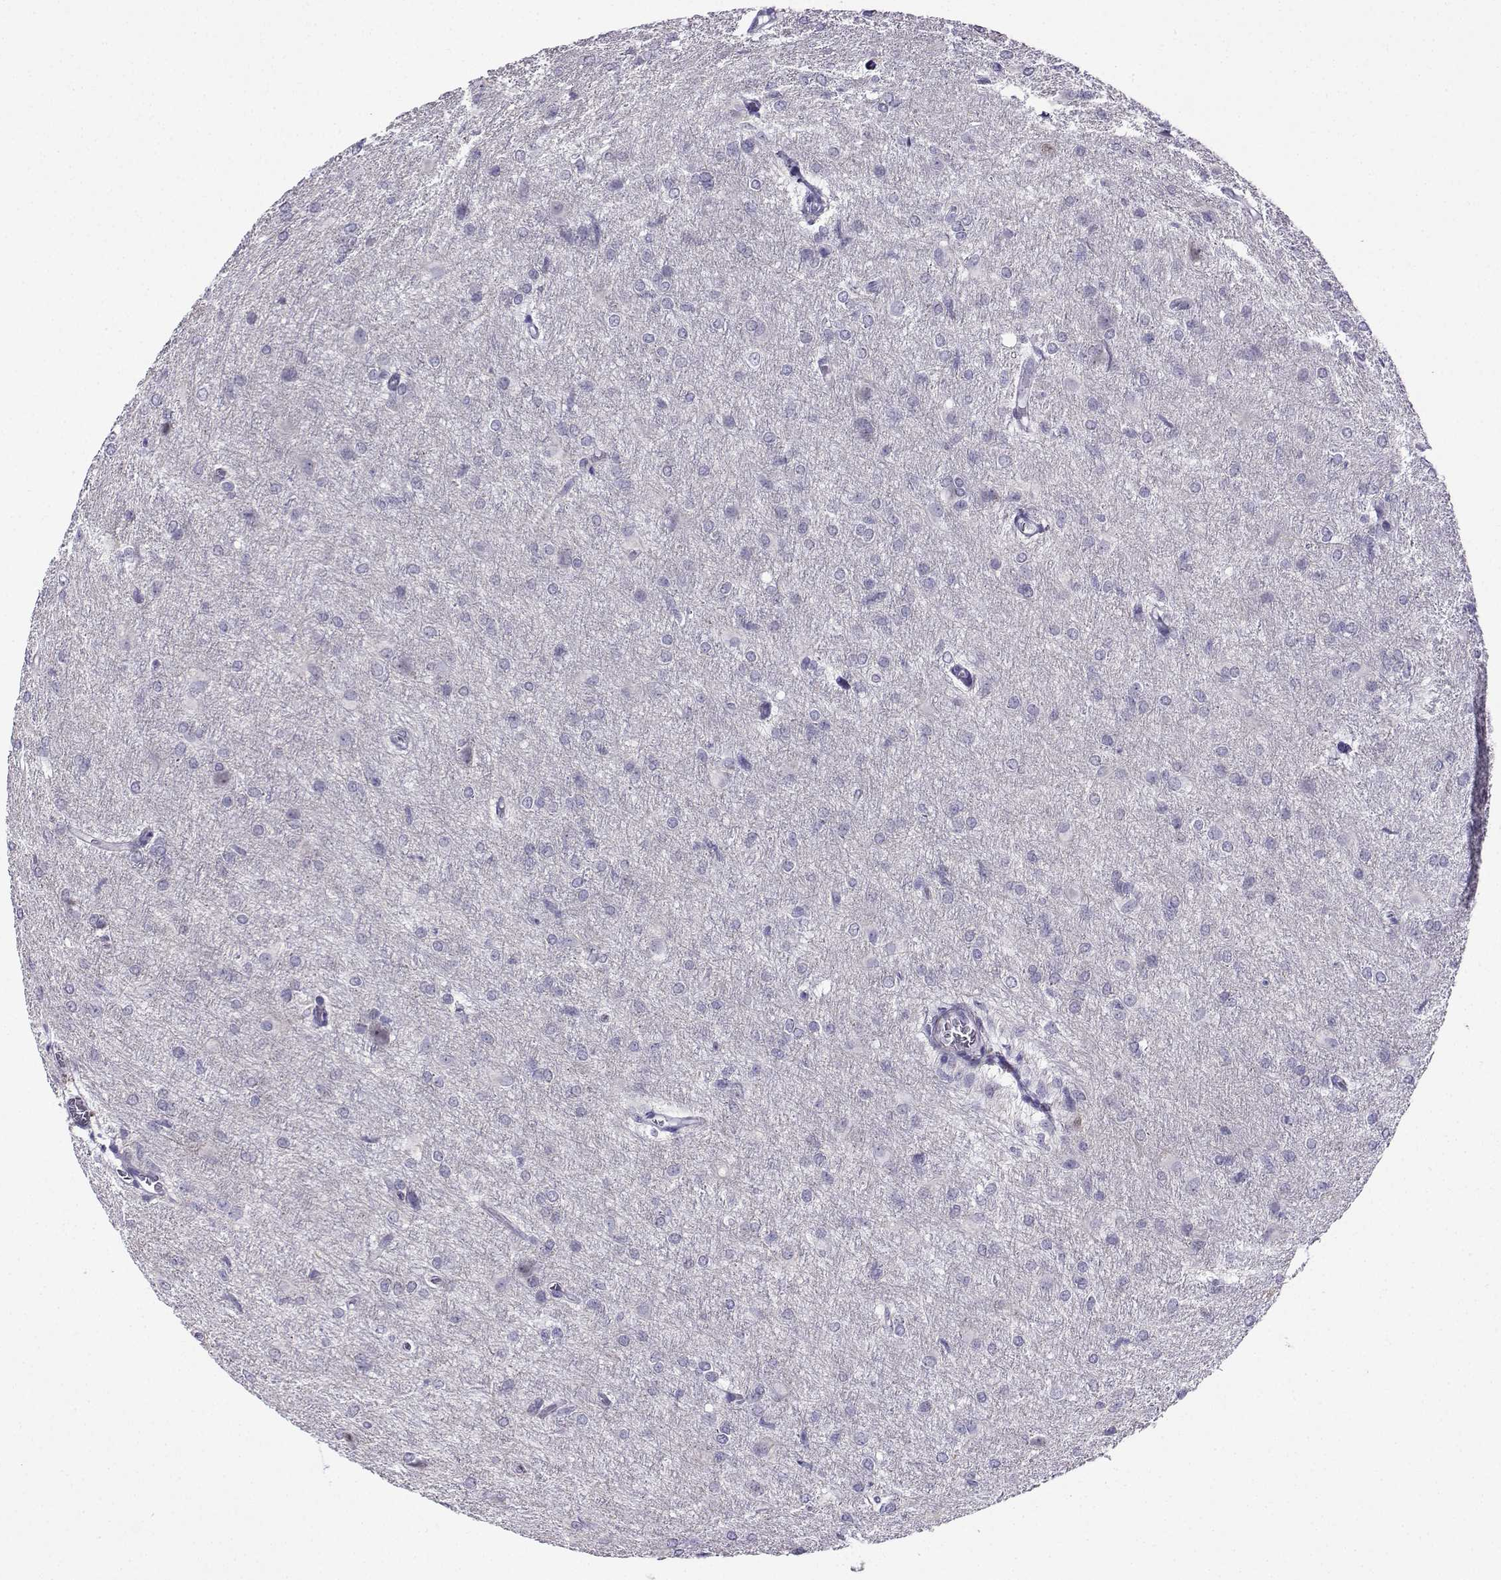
{"staining": {"intensity": "negative", "quantity": "none", "location": "none"}, "tissue": "glioma", "cell_type": "Tumor cells", "image_type": "cancer", "snomed": [{"axis": "morphology", "description": "Glioma, malignant, High grade"}, {"axis": "topography", "description": "Brain"}], "caption": "This is an immunohistochemistry histopathology image of malignant high-grade glioma. There is no positivity in tumor cells.", "gene": "KIF17", "patient": {"sex": "male", "age": 68}}